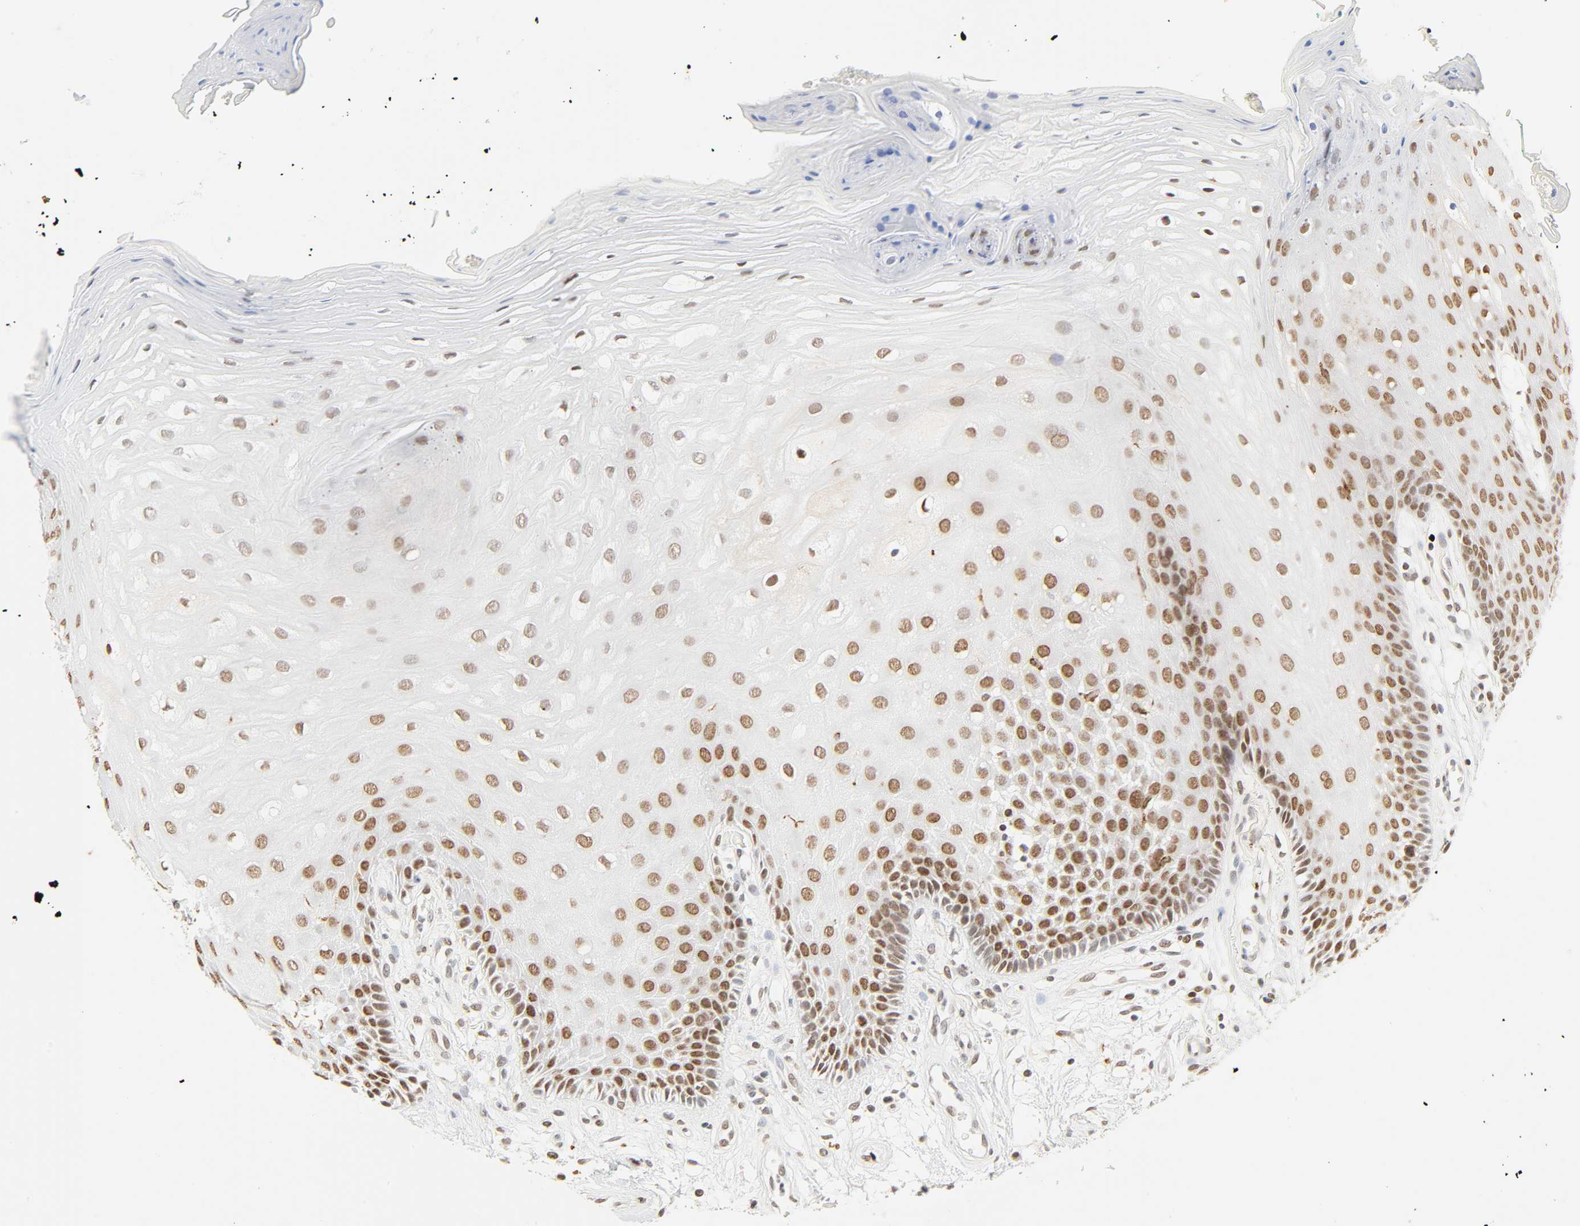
{"staining": {"intensity": "strong", "quantity": "25%-75%", "location": "nuclear"}, "tissue": "oral mucosa", "cell_type": "Squamous epithelial cells", "image_type": "normal", "snomed": [{"axis": "morphology", "description": "Normal tissue, NOS"}, {"axis": "morphology", "description": "Squamous cell carcinoma, NOS"}, {"axis": "topography", "description": "Skeletal muscle"}, {"axis": "topography", "description": "Oral tissue"}, {"axis": "topography", "description": "Head-Neck"}], "caption": "Approximately 25%-75% of squamous epithelial cells in unremarkable oral mucosa display strong nuclear protein expression as visualized by brown immunohistochemical staining.", "gene": "DAZAP1", "patient": {"sex": "female", "age": 84}}